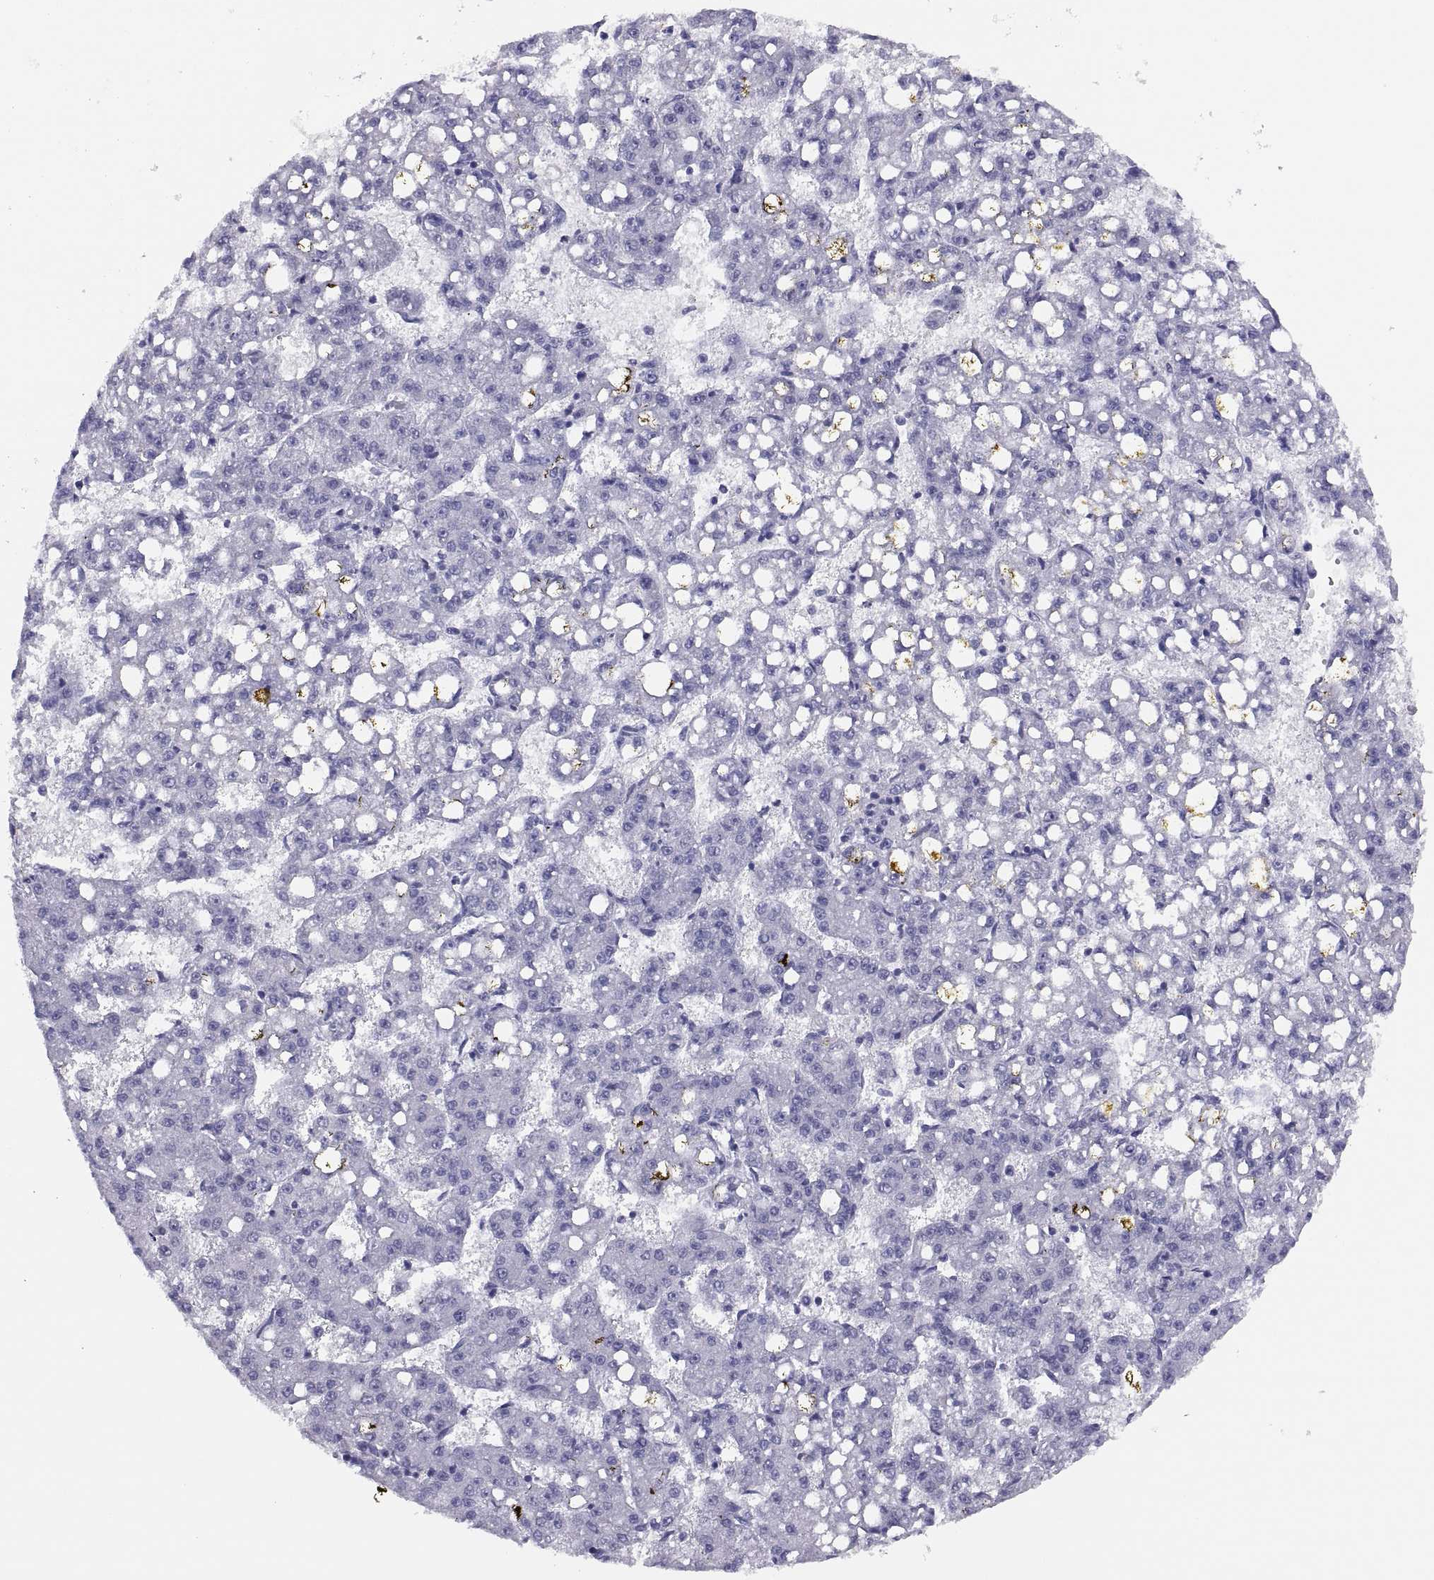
{"staining": {"intensity": "negative", "quantity": "none", "location": "none"}, "tissue": "liver cancer", "cell_type": "Tumor cells", "image_type": "cancer", "snomed": [{"axis": "morphology", "description": "Carcinoma, Hepatocellular, NOS"}, {"axis": "topography", "description": "Liver"}], "caption": "Tumor cells show no significant positivity in liver cancer (hepatocellular carcinoma).", "gene": "STRC", "patient": {"sex": "female", "age": 65}}